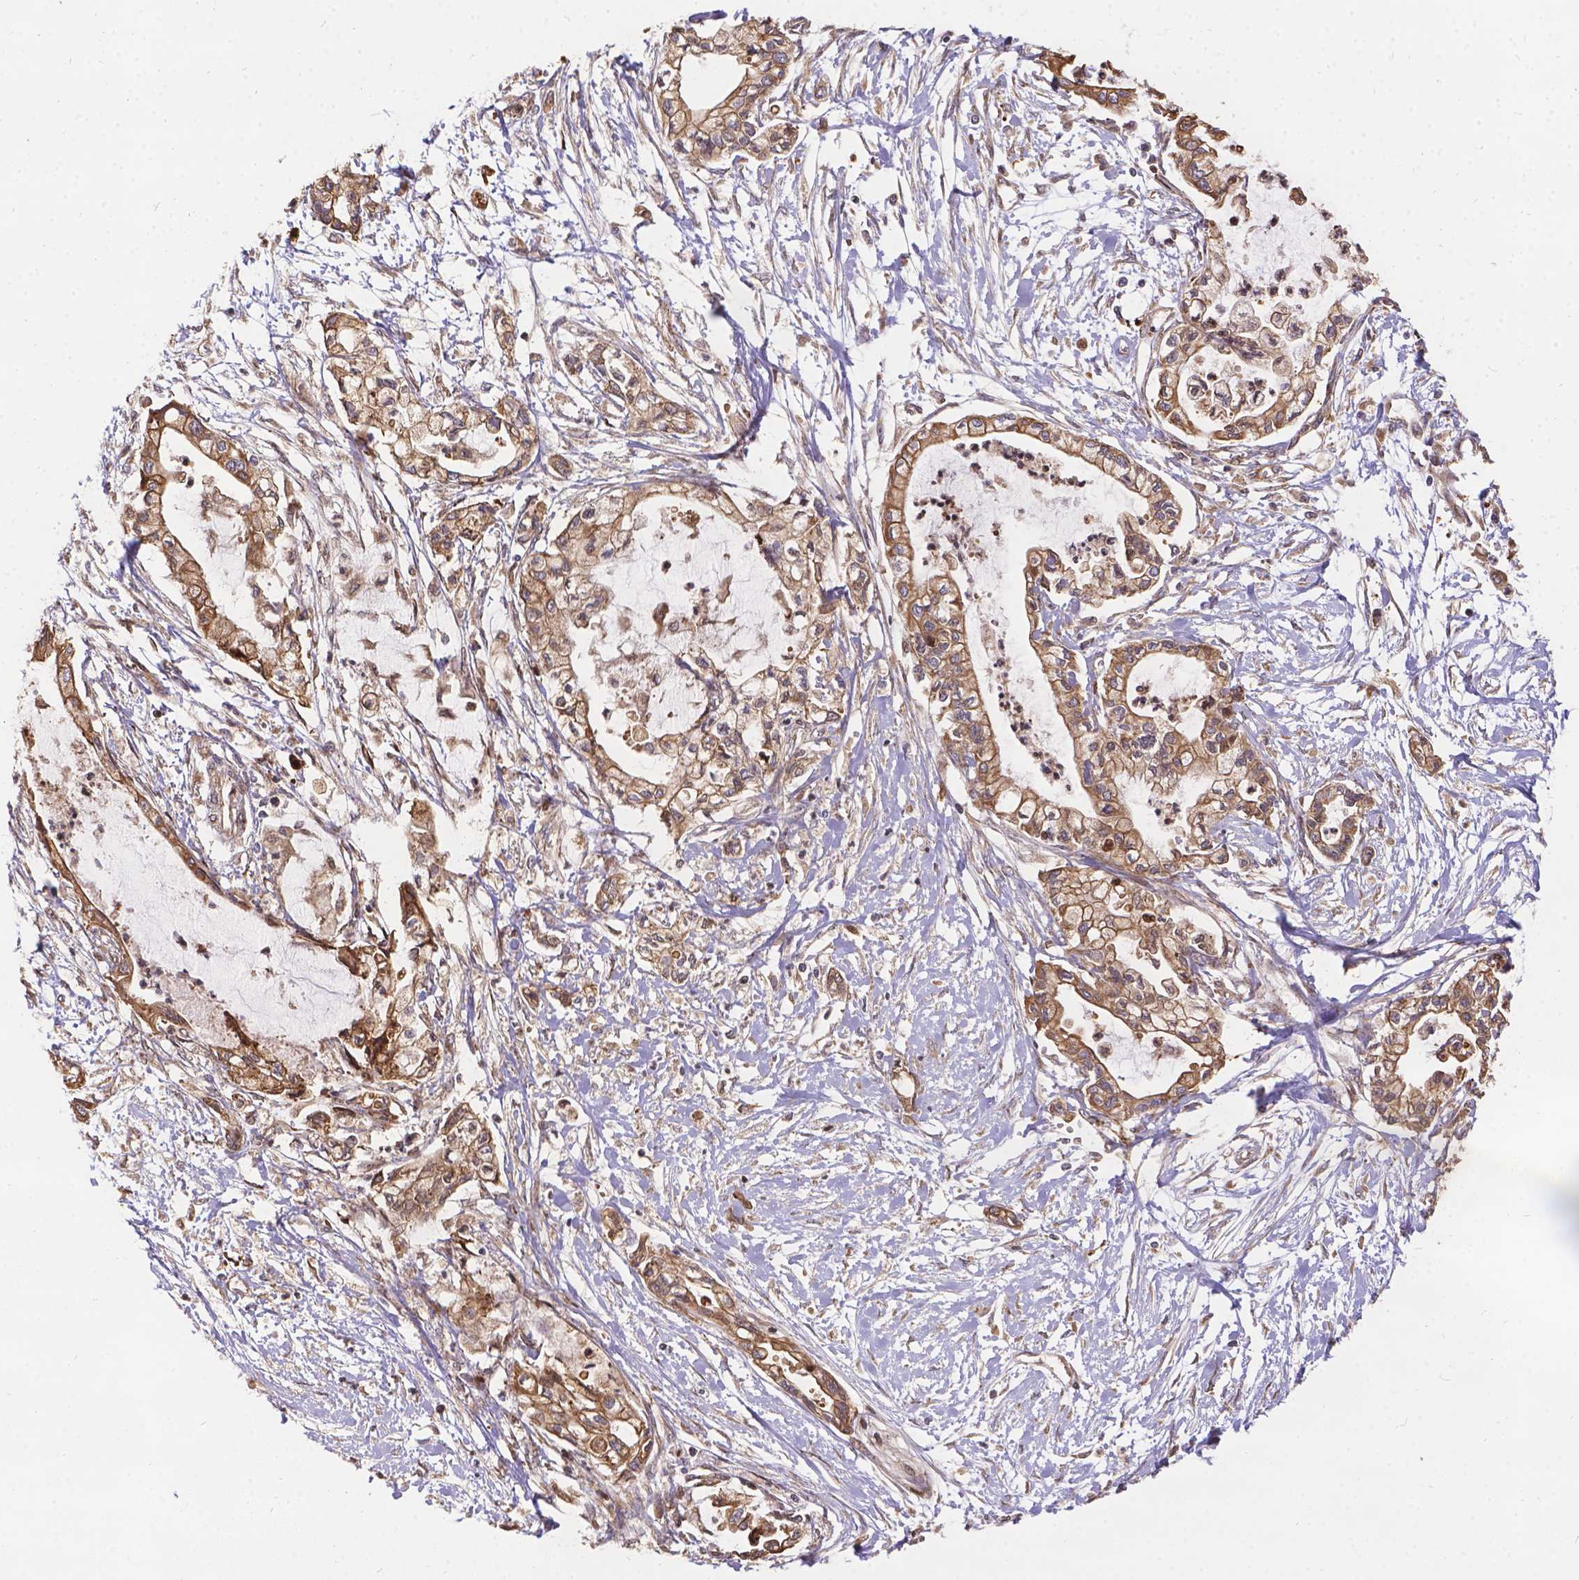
{"staining": {"intensity": "weak", "quantity": ">75%", "location": "cytoplasmic/membranous"}, "tissue": "pancreatic cancer", "cell_type": "Tumor cells", "image_type": "cancer", "snomed": [{"axis": "morphology", "description": "Adenocarcinoma, NOS"}, {"axis": "topography", "description": "Pancreas"}], "caption": "This micrograph demonstrates immunohistochemistry staining of pancreatic cancer (adenocarcinoma), with low weak cytoplasmic/membranous staining in approximately >75% of tumor cells.", "gene": "DENND6A", "patient": {"sex": "male", "age": 54}}